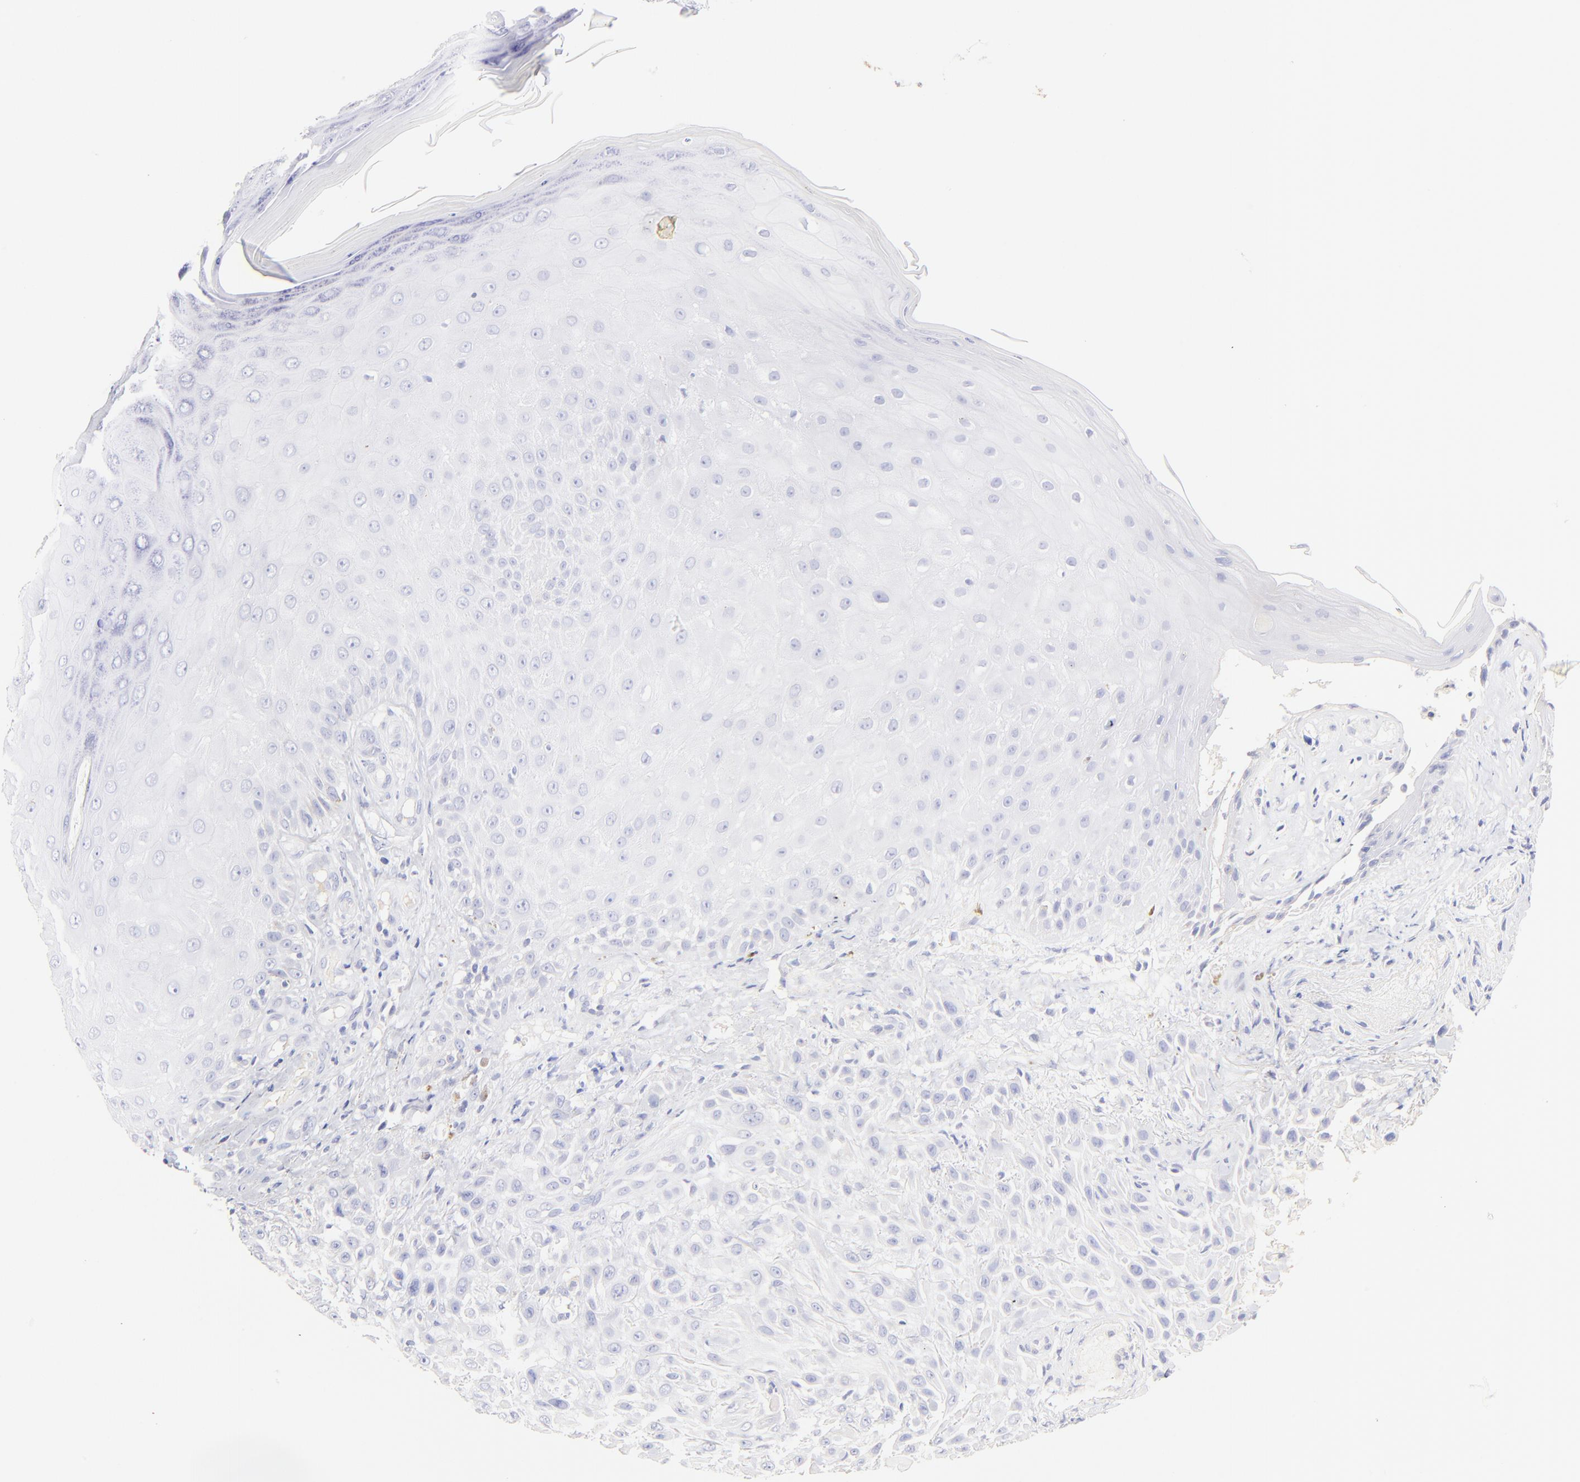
{"staining": {"intensity": "negative", "quantity": "none", "location": "none"}, "tissue": "skin cancer", "cell_type": "Tumor cells", "image_type": "cancer", "snomed": [{"axis": "morphology", "description": "Squamous cell carcinoma, NOS"}, {"axis": "topography", "description": "Skin"}], "caption": "An image of human skin squamous cell carcinoma is negative for staining in tumor cells.", "gene": "ASB9", "patient": {"sex": "female", "age": 42}}